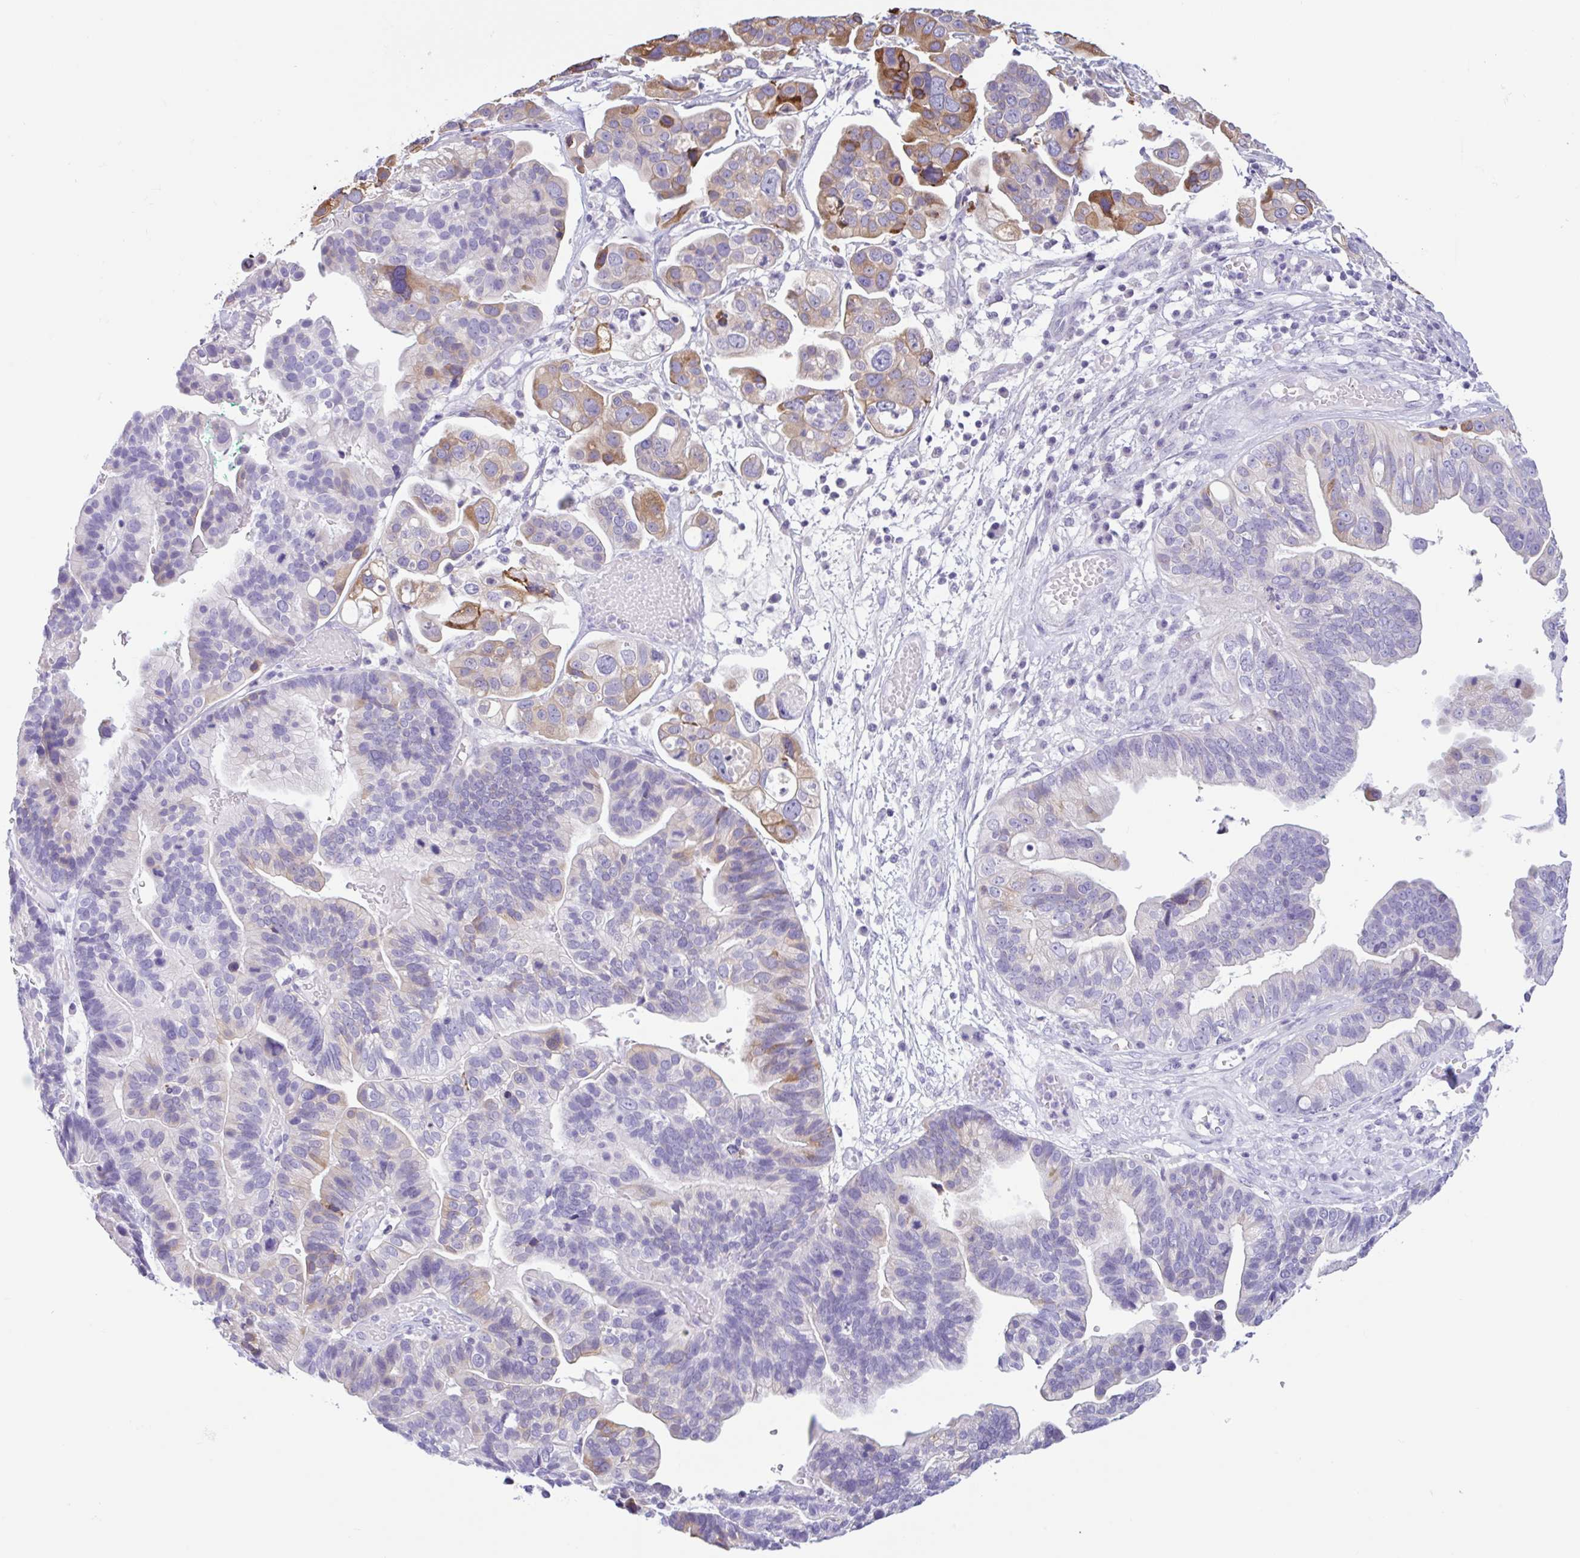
{"staining": {"intensity": "moderate", "quantity": "<25%", "location": "cytoplasmic/membranous"}, "tissue": "ovarian cancer", "cell_type": "Tumor cells", "image_type": "cancer", "snomed": [{"axis": "morphology", "description": "Cystadenocarcinoma, serous, NOS"}, {"axis": "topography", "description": "Ovary"}], "caption": "A brown stain shows moderate cytoplasmic/membranous positivity of a protein in human ovarian cancer tumor cells. (Brightfield microscopy of DAB IHC at high magnification).", "gene": "CTSE", "patient": {"sex": "female", "age": 56}}